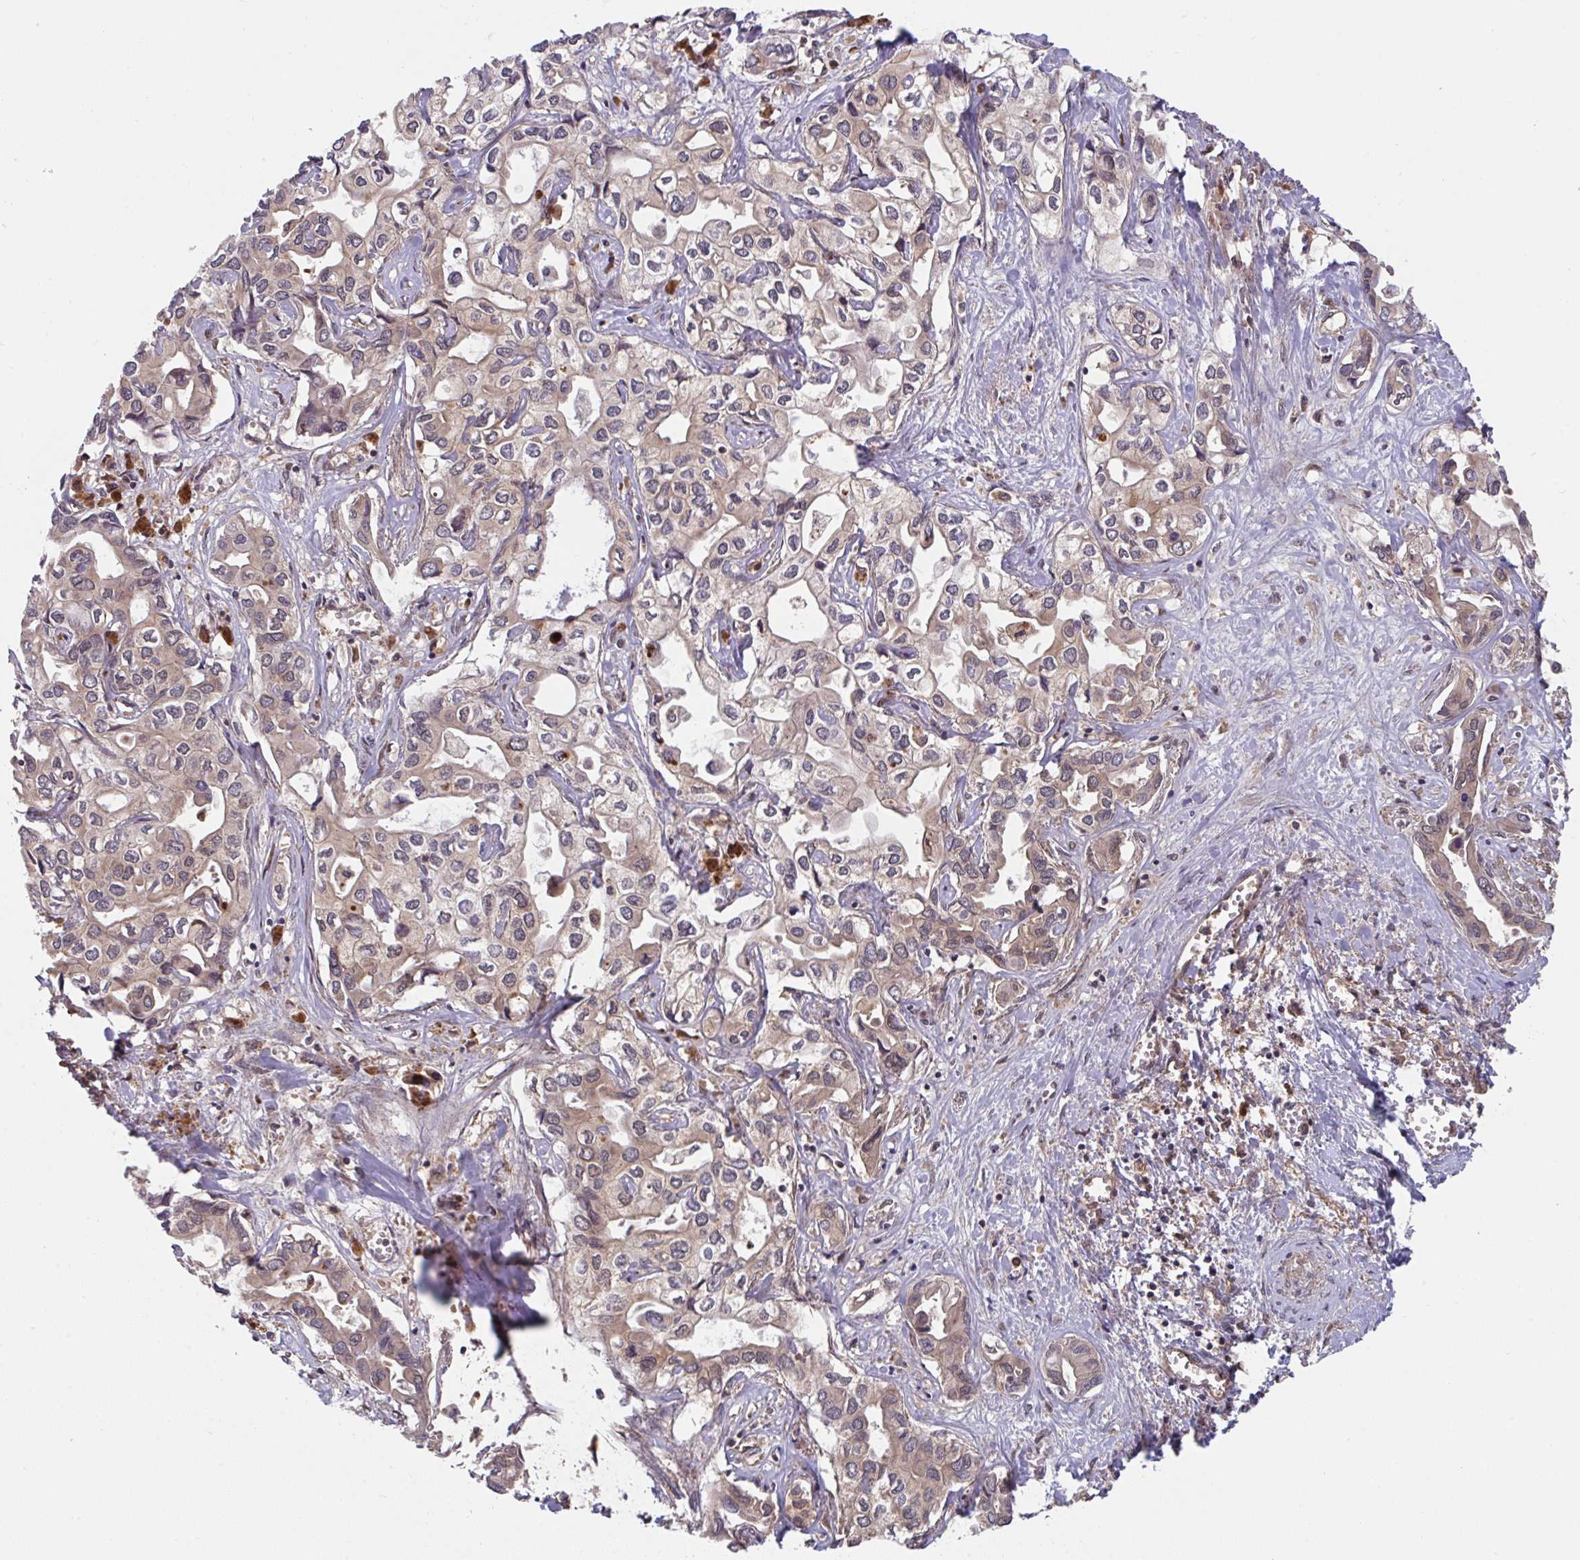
{"staining": {"intensity": "weak", "quantity": "25%-75%", "location": "cytoplasmic/membranous,nuclear"}, "tissue": "liver cancer", "cell_type": "Tumor cells", "image_type": "cancer", "snomed": [{"axis": "morphology", "description": "Cholangiocarcinoma"}, {"axis": "topography", "description": "Liver"}], "caption": "Immunohistochemical staining of human liver cholangiocarcinoma exhibits weak cytoplasmic/membranous and nuclear protein positivity in approximately 25%-75% of tumor cells.", "gene": "TIGAR", "patient": {"sex": "female", "age": 64}}